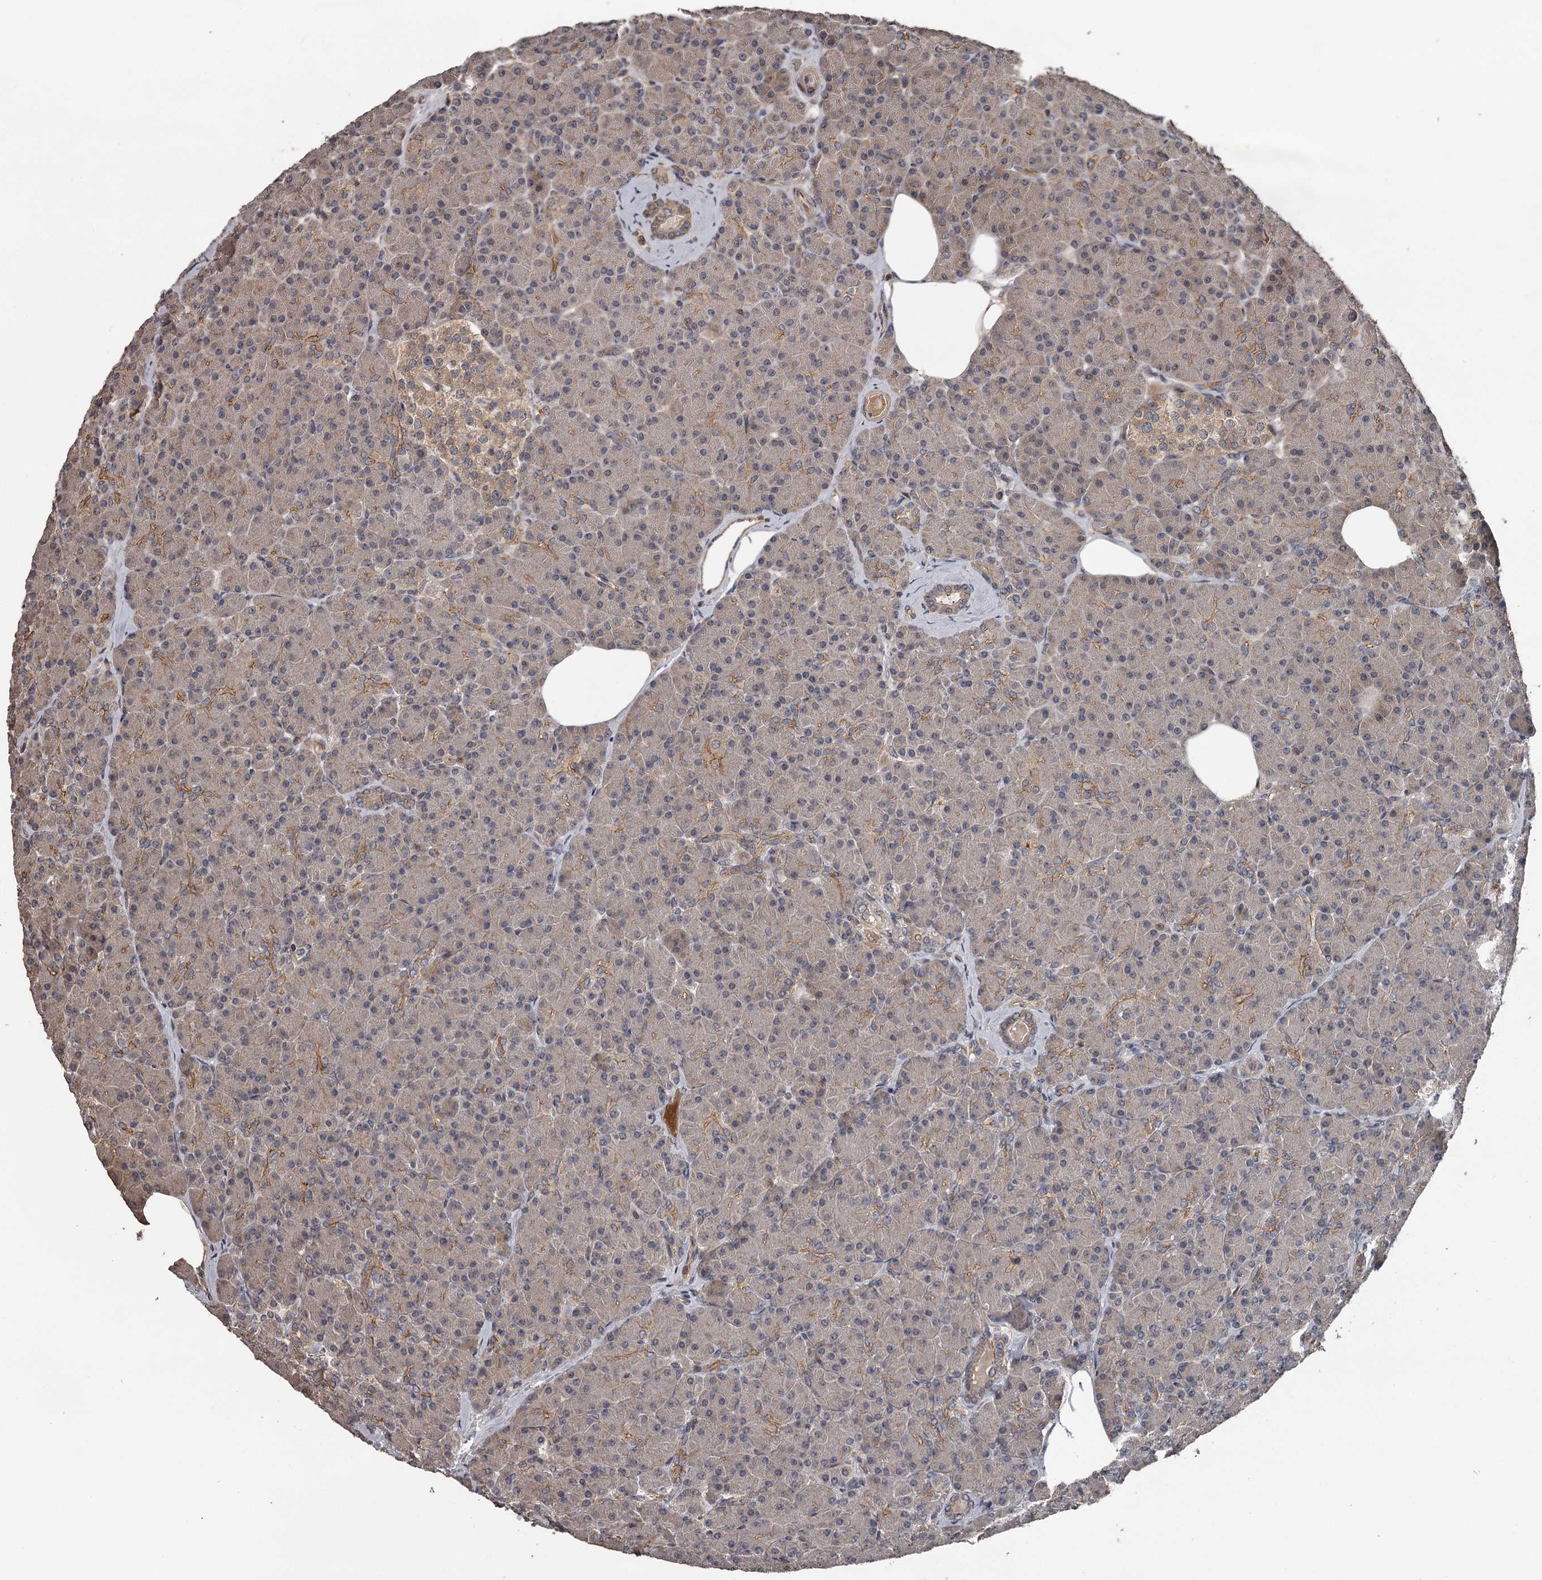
{"staining": {"intensity": "moderate", "quantity": "<25%", "location": "cytoplasmic/membranous"}, "tissue": "pancreas", "cell_type": "Exocrine glandular cells", "image_type": "normal", "snomed": [{"axis": "morphology", "description": "Normal tissue, NOS"}, {"axis": "topography", "description": "Pancreas"}], "caption": "This micrograph demonstrates immunohistochemistry (IHC) staining of benign pancreas, with low moderate cytoplasmic/membranous positivity in approximately <25% of exocrine glandular cells.", "gene": "RAB21", "patient": {"sex": "female", "age": 43}}